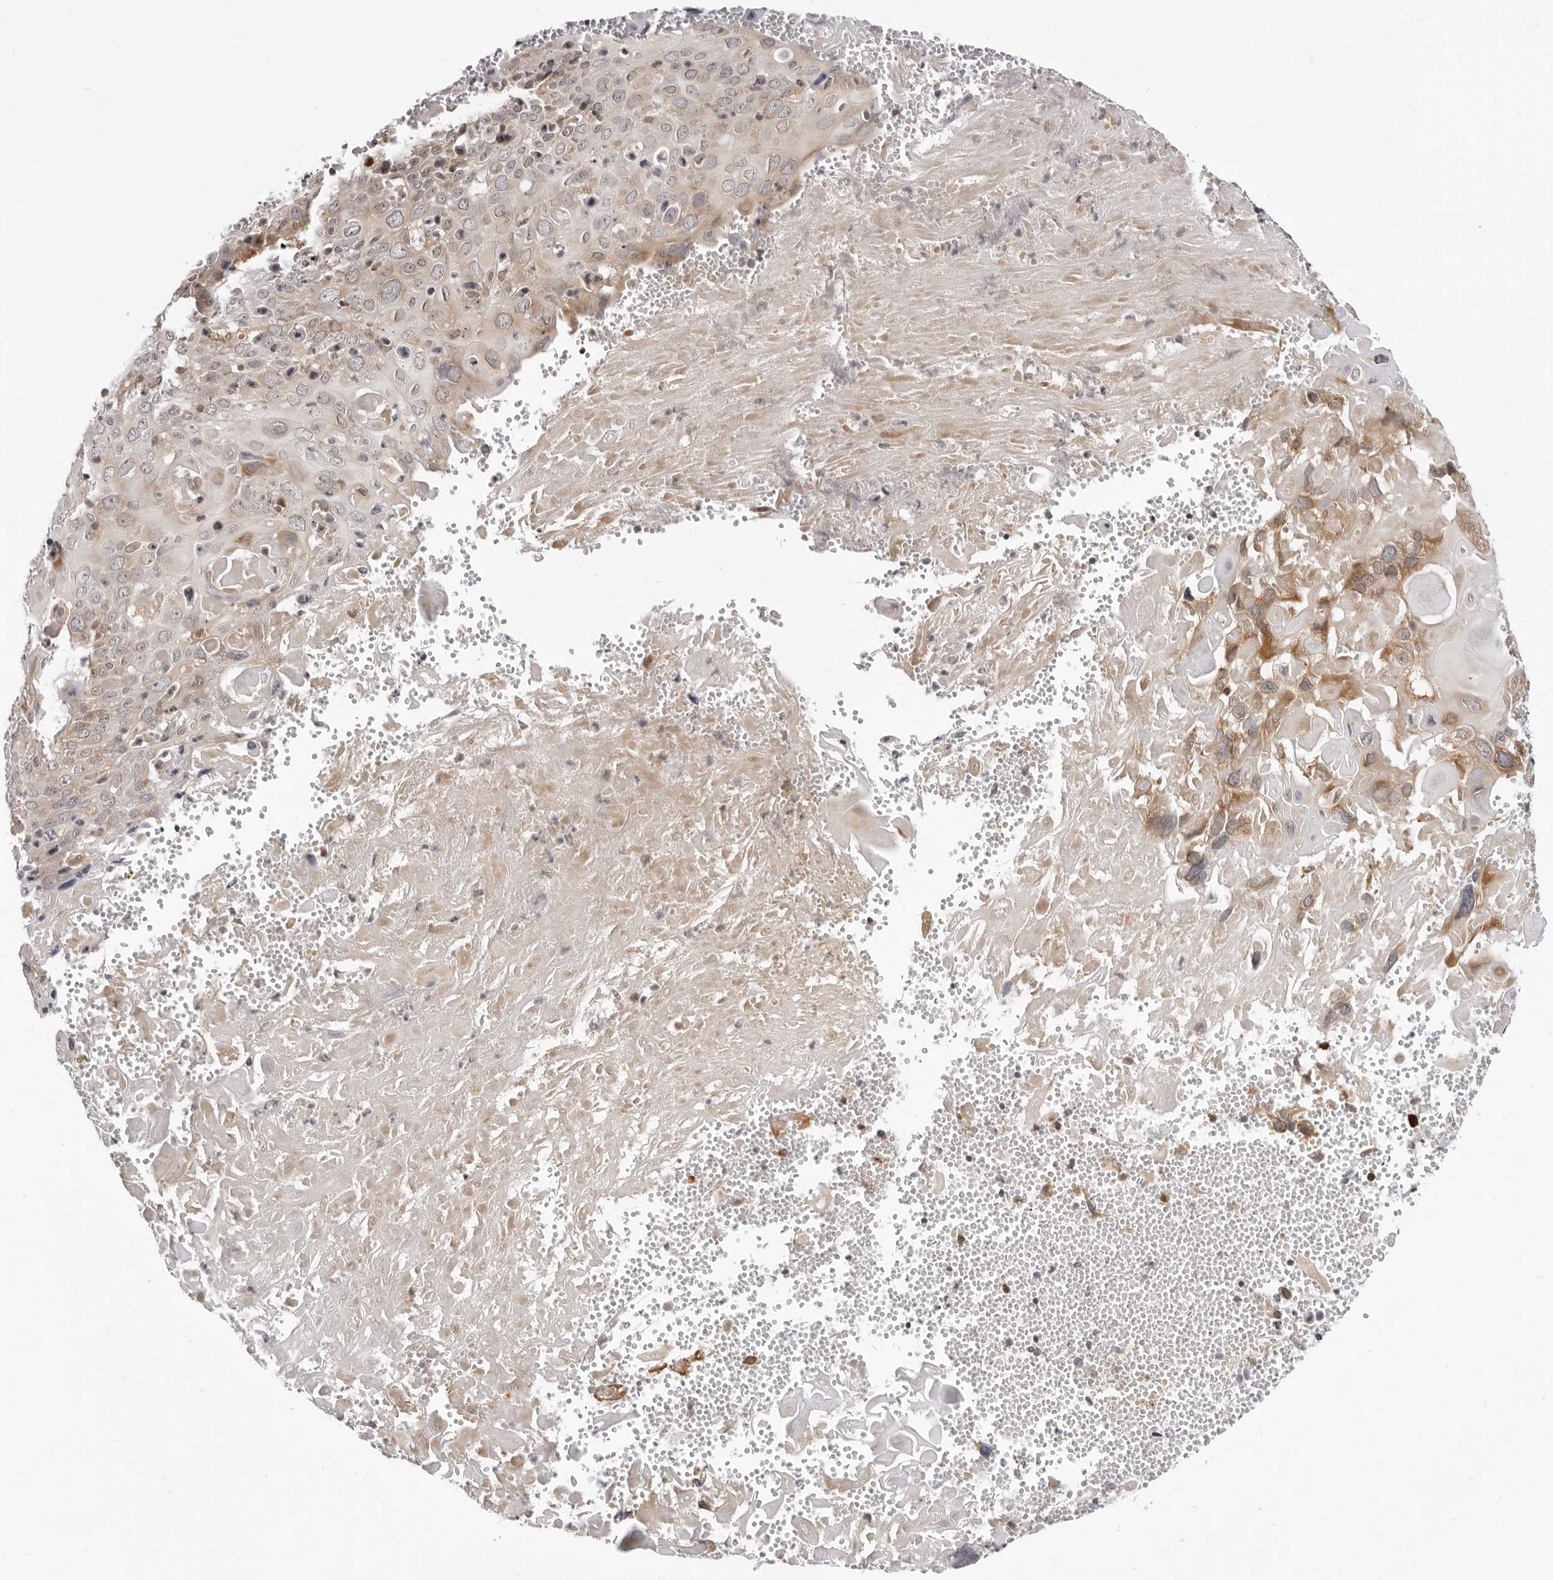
{"staining": {"intensity": "moderate", "quantity": "25%-75%", "location": "cytoplasmic/membranous"}, "tissue": "cervical cancer", "cell_type": "Tumor cells", "image_type": "cancer", "snomed": [{"axis": "morphology", "description": "Squamous cell carcinoma, NOS"}, {"axis": "topography", "description": "Cervix"}], "caption": "Immunohistochemical staining of cervical cancer (squamous cell carcinoma) shows medium levels of moderate cytoplasmic/membranous expression in approximately 25%-75% of tumor cells.", "gene": "SRGAP2", "patient": {"sex": "female", "age": 74}}